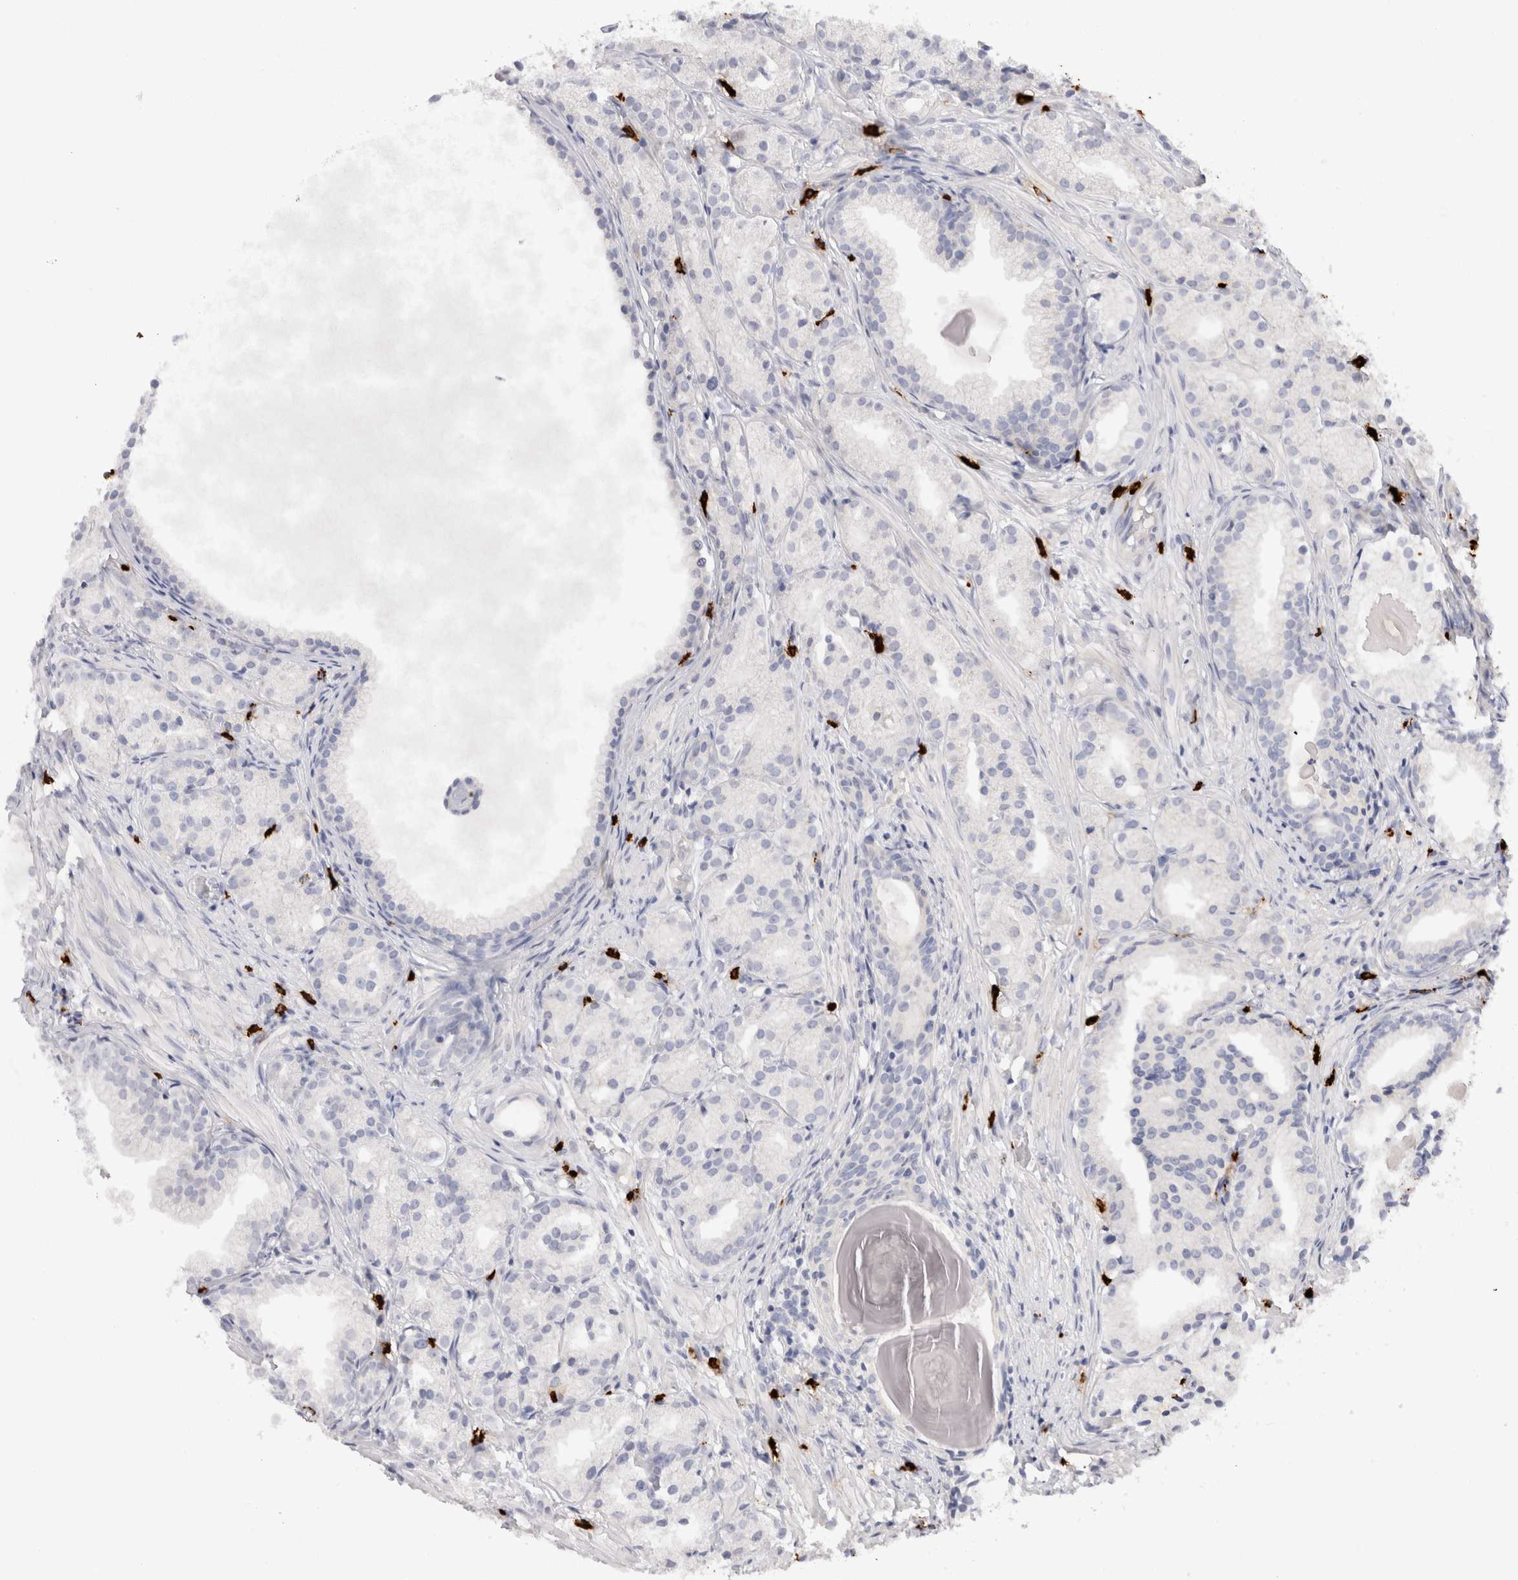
{"staining": {"intensity": "negative", "quantity": "none", "location": "none"}, "tissue": "prostate cancer", "cell_type": "Tumor cells", "image_type": "cancer", "snomed": [{"axis": "morphology", "description": "Adenocarcinoma, Low grade"}, {"axis": "topography", "description": "Prostate"}], "caption": "Tumor cells are negative for protein expression in human prostate cancer. The staining is performed using DAB (3,3'-diaminobenzidine) brown chromogen with nuclei counter-stained in using hematoxylin.", "gene": "SPINK2", "patient": {"sex": "male", "age": 88}}